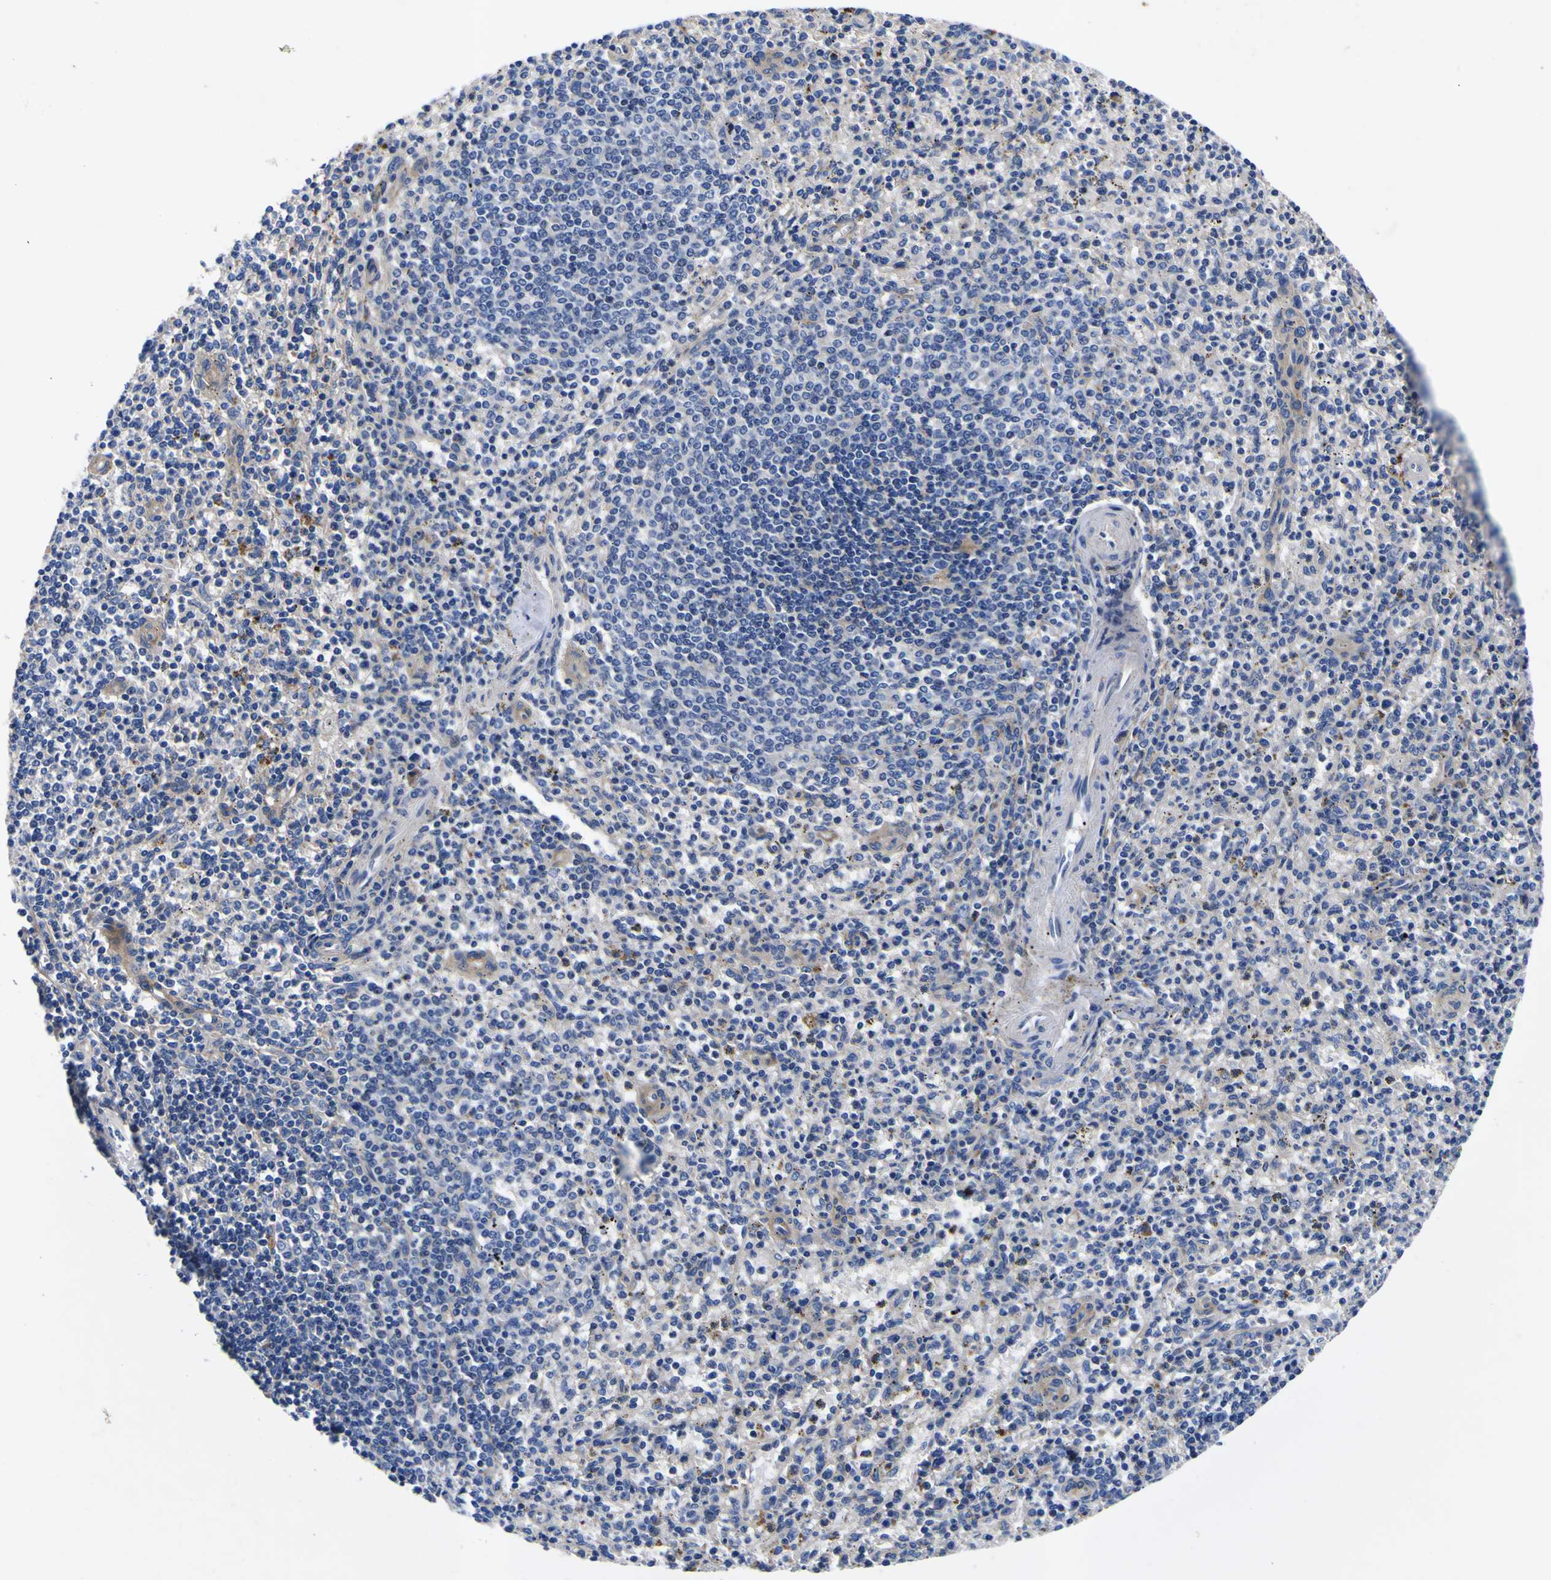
{"staining": {"intensity": "negative", "quantity": "none", "location": "none"}, "tissue": "spleen", "cell_type": "Cells in red pulp", "image_type": "normal", "snomed": [{"axis": "morphology", "description": "Normal tissue, NOS"}, {"axis": "topography", "description": "Spleen"}], "caption": "Spleen stained for a protein using immunohistochemistry (IHC) exhibits no expression cells in red pulp.", "gene": "VASN", "patient": {"sex": "male", "age": 72}}